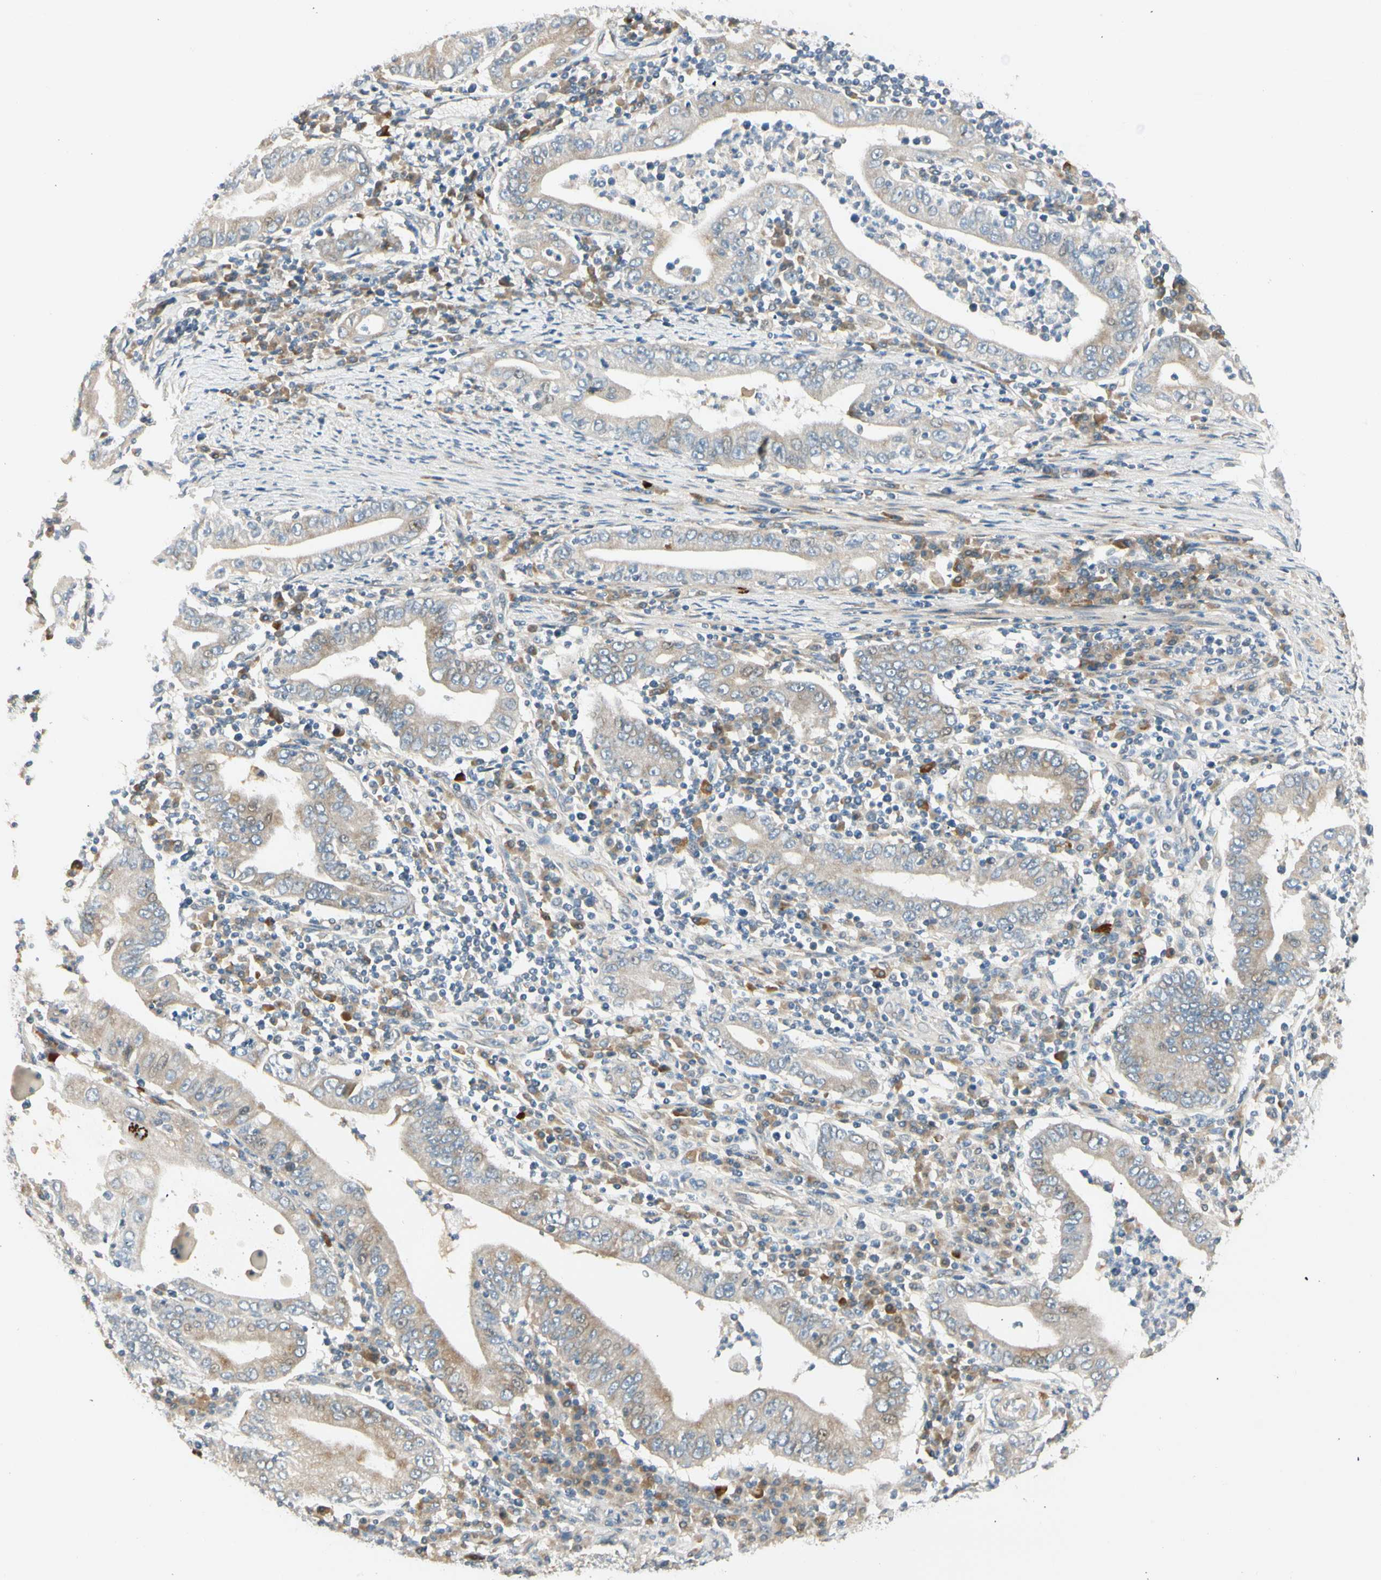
{"staining": {"intensity": "weak", "quantity": ">75%", "location": "cytoplasmic/membranous"}, "tissue": "stomach cancer", "cell_type": "Tumor cells", "image_type": "cancer", "snomed": [{"axis": "morphology", "description": "Normal tissue, NOS"}, {"axis": "morphology", "description": "Adenocarcinoma, NOS"}, {"axis": "topography", "description": "Esophagus"}, {"axis": "topography", "description": "Stomach, upper"}, {"axis": "topography", "description": "Peripheral nerve tissue"}], "caption": "High-power microscopy captured an immunohistochemistry (IHC) image of adenocarcinoma (stomach), revealing weak cytoplasmic/membranous positivity in approximately >75% of tumor cells.", "gene": "PCDHB15", "patient": {"sex": "male", "age": 62}}